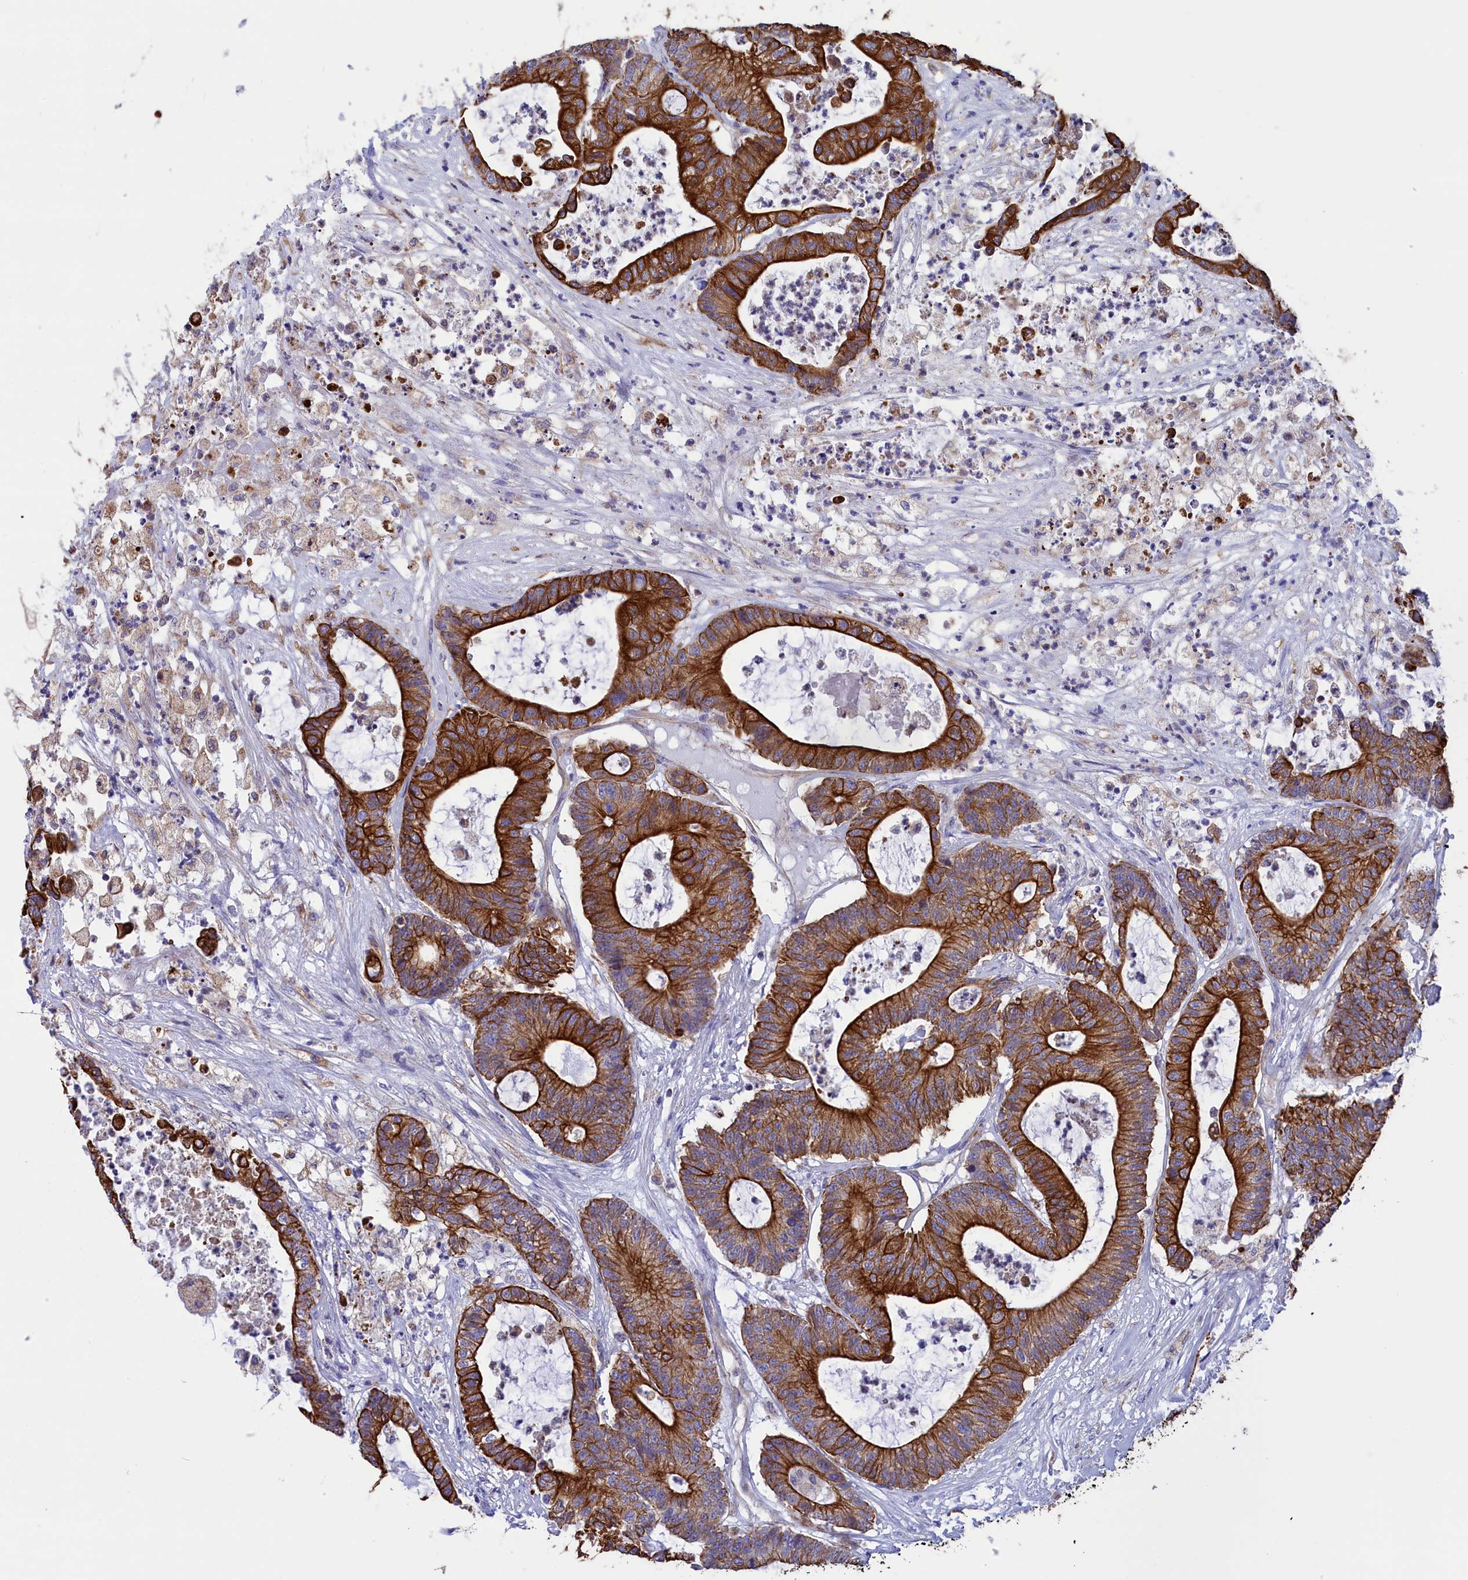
{"staining": {"intensity": "strong", "quantity": ">75%", "location": "cytoplasmic/membranous"}, "tissue": "colorectal cancer", "cell_type": "Tumor cells", "image_type": "cancer", "snomed": [{"axis": "morphology", "description": "Adenocarcinoma, NOS"}, {"axis": "topography", "description": "Colon"}], "caption": "DAB (3,3'-diaminobenzidine) immunohistochemical staining of adenocarcinoma (colorectal) displays strong cytoplasmic/membranous protein staining in about >75% of tumor cells. The staining was performed using DAB (3,3'-diaminobenzidine) to visualize the protein expression in brown, while the nuclei were stained in blue with hematoxylin (Magnification: 20x).", "gene": "GATB", "patient": {"sex": "female", "age": 84}}